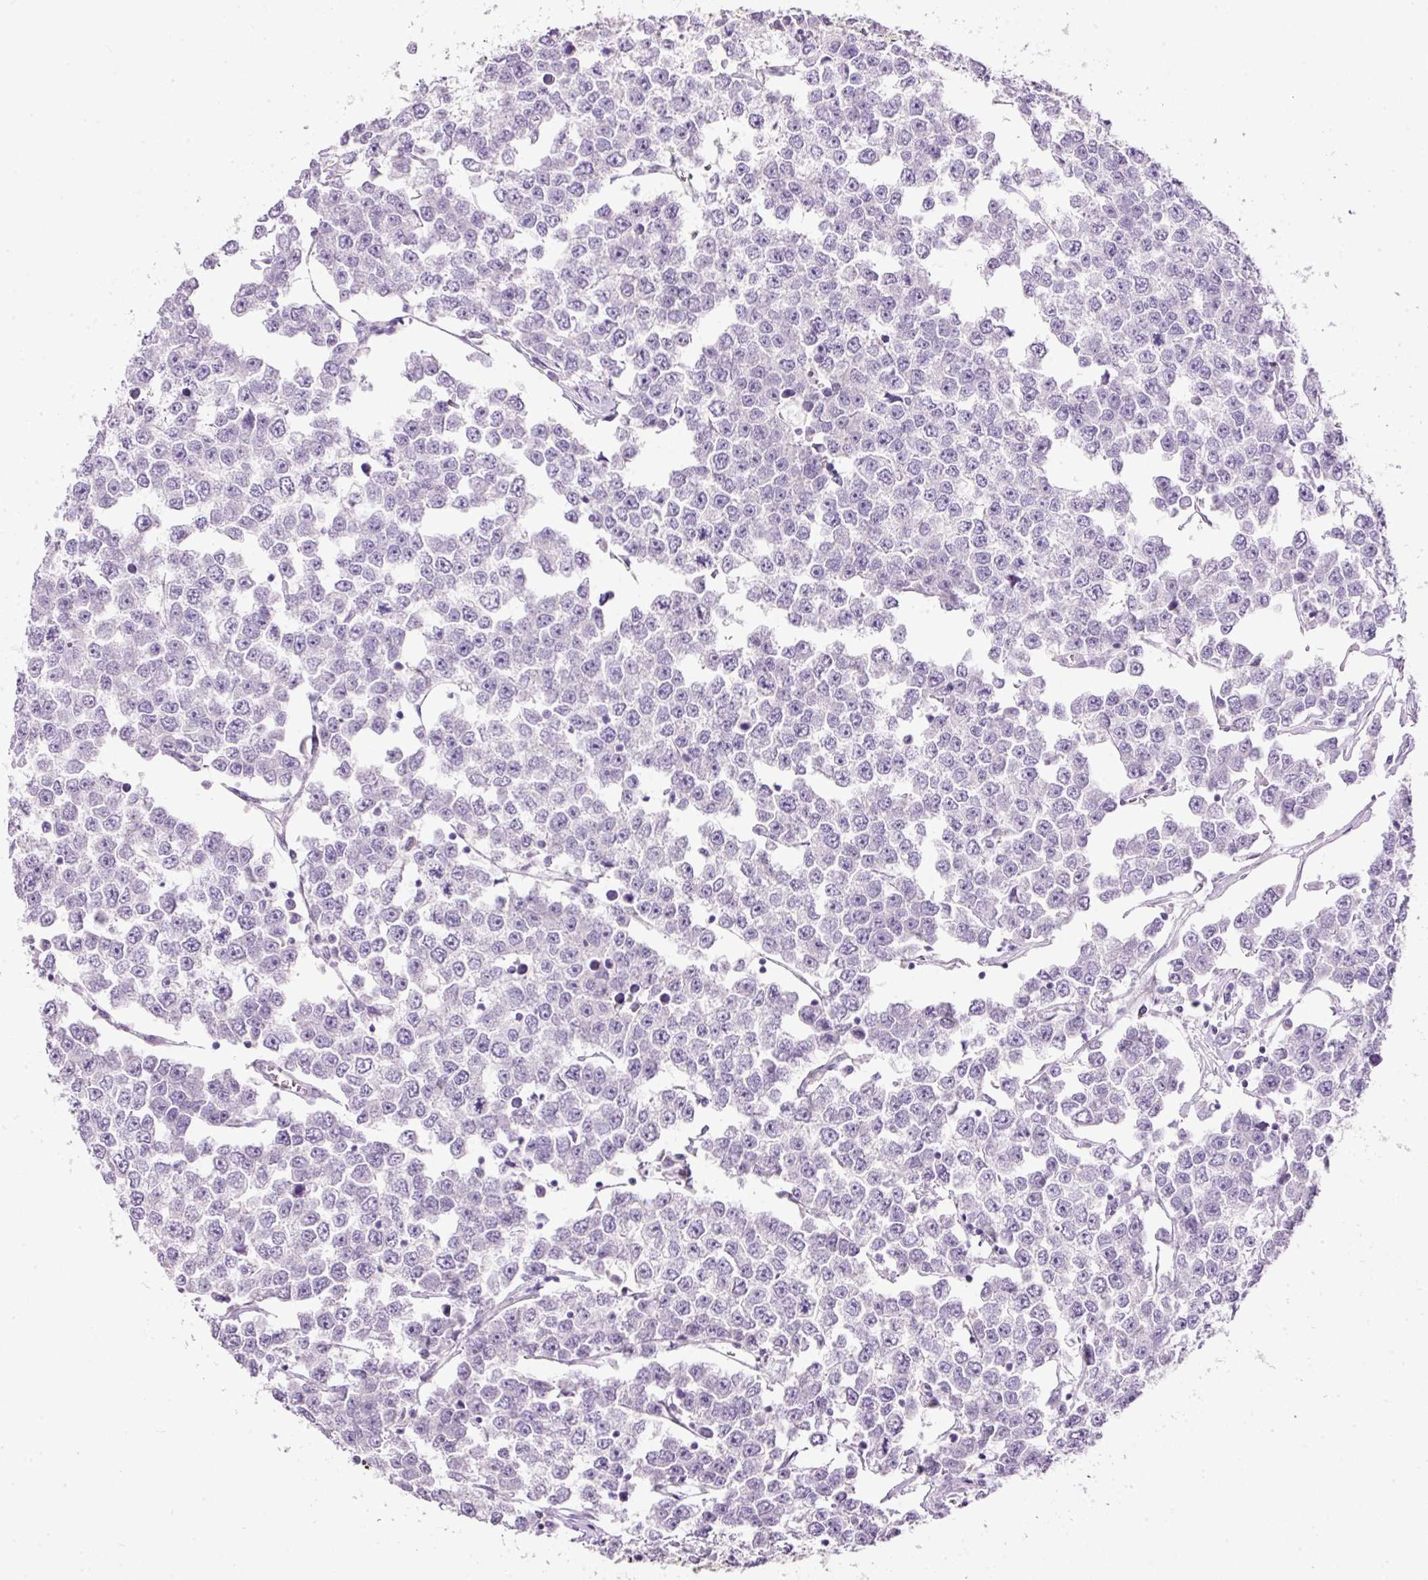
{"staining": {"intensity": "negative", "quantity": "none", "location": "none"}, "tissue": "testis cancer", "cell_type": "Tumor cells", "image_type": "cancer", "snomed": [{"axis": "morphology", "description": "Seminoma, NOS"}, {"axis": "morphology", "description": "Carcinoma, Embryonal, NOS"}, {"axis": "topography", "description": "Testis"}], "caption": "This is a photomicrograph of immunohistochemistry staining of testis cancer (embryonal carcinoma), which shows no positivity in tumor cells.", "gene": "SRC", "patient": {"sex": "male", "age": 52}}